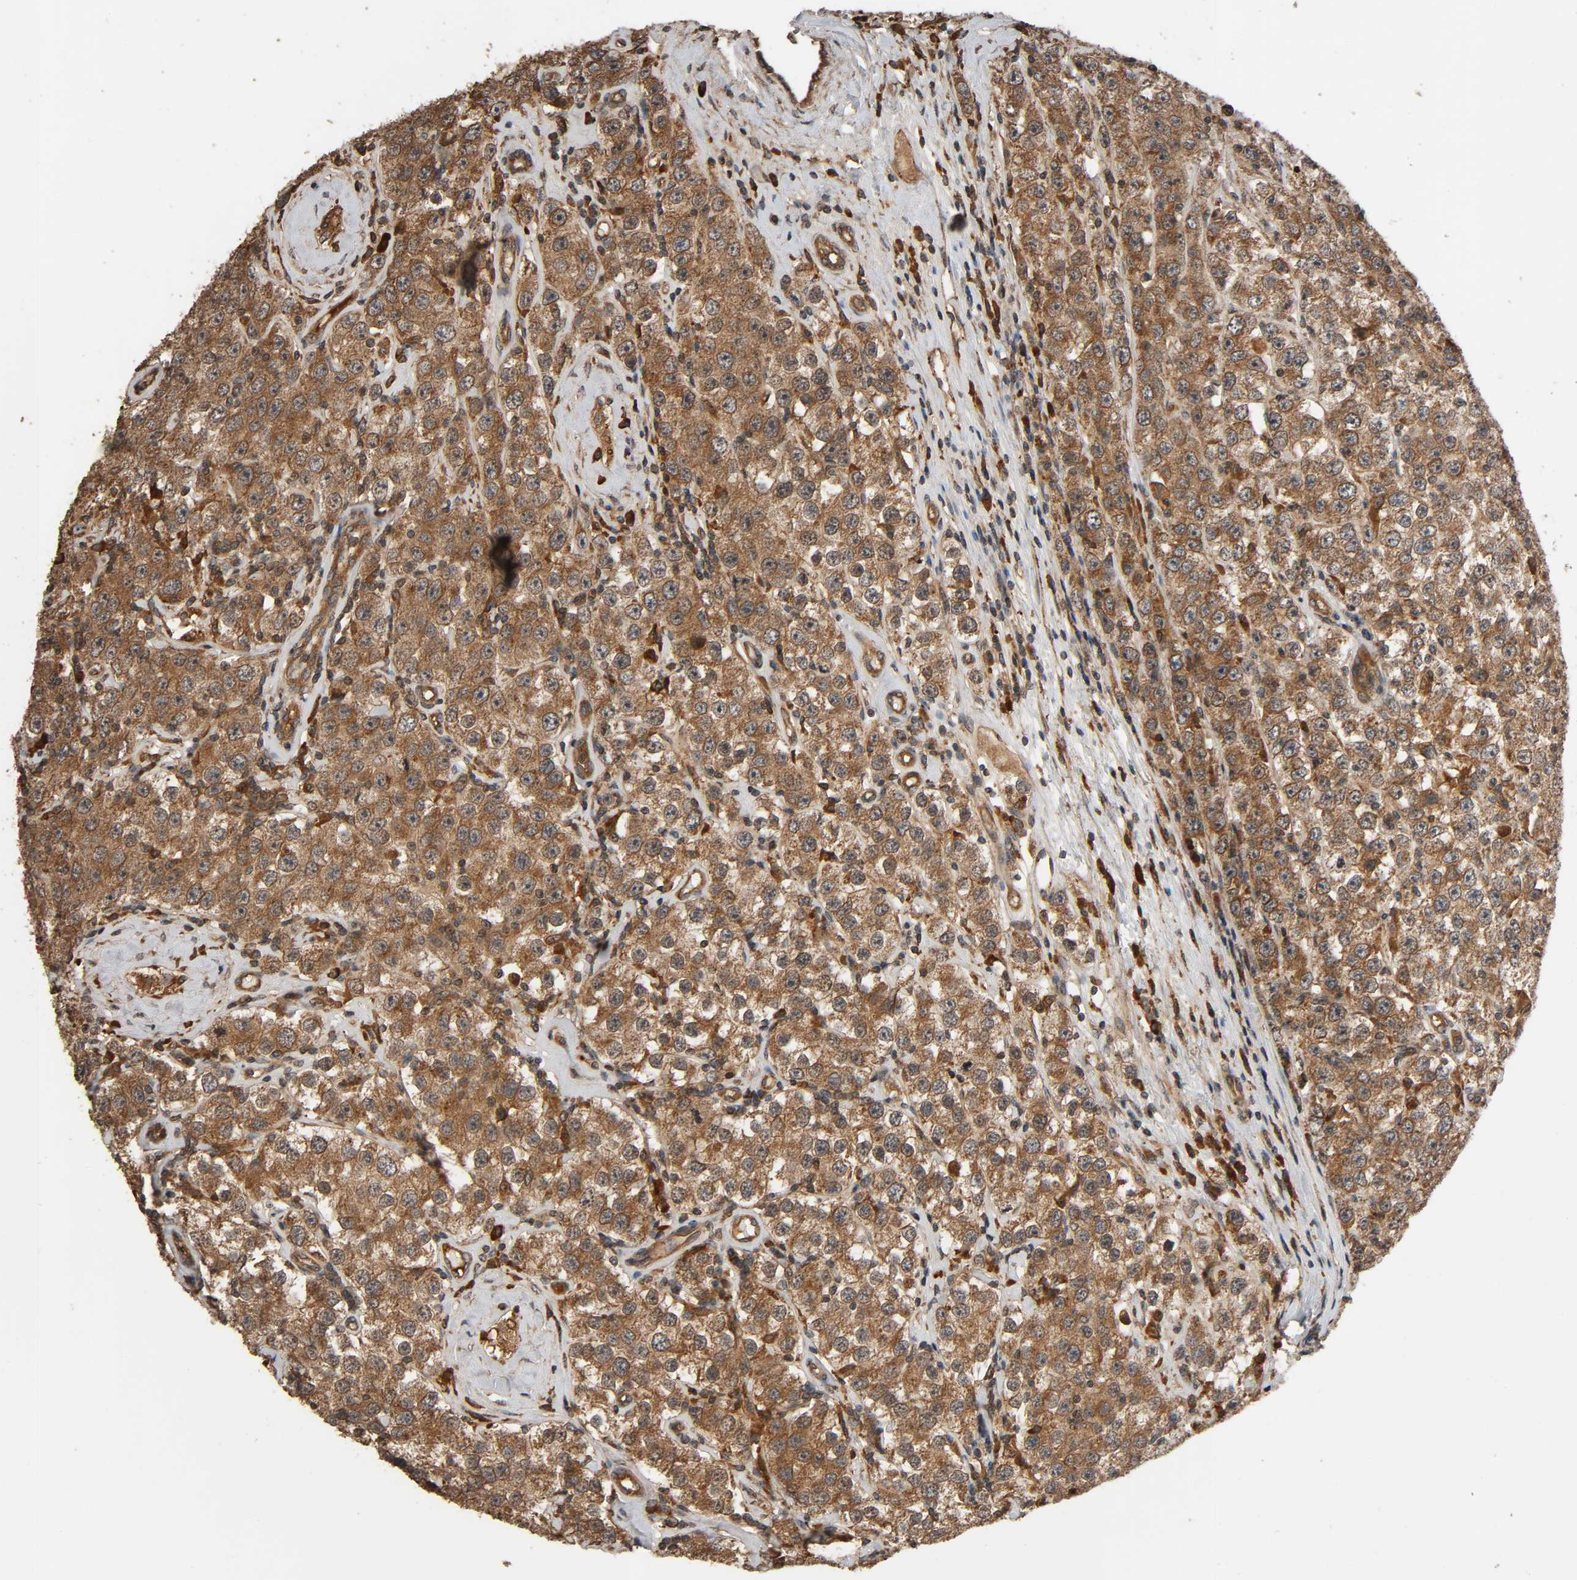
{"staining": {"intensity": "strong", "quantity": ">75%", "location": "cytoplasmic/membranous"}, "tissue": "testis cancer", "cell_type": "Tumor cells", "image_type": "cancer", "snomed": [{"axis": "morphology", "description": "Seminoma, NOS"}, {"axis": "topography", "description": "Testis"}], "caption": "Immunohistochemistry (IHC) of human testis seminoma exhibits high levels of strong cytoplasmic/membranous staining in about >75% of tumor cells.", "gene": "MAP3K8", "patient": {"sex": "male", "age": 52}}